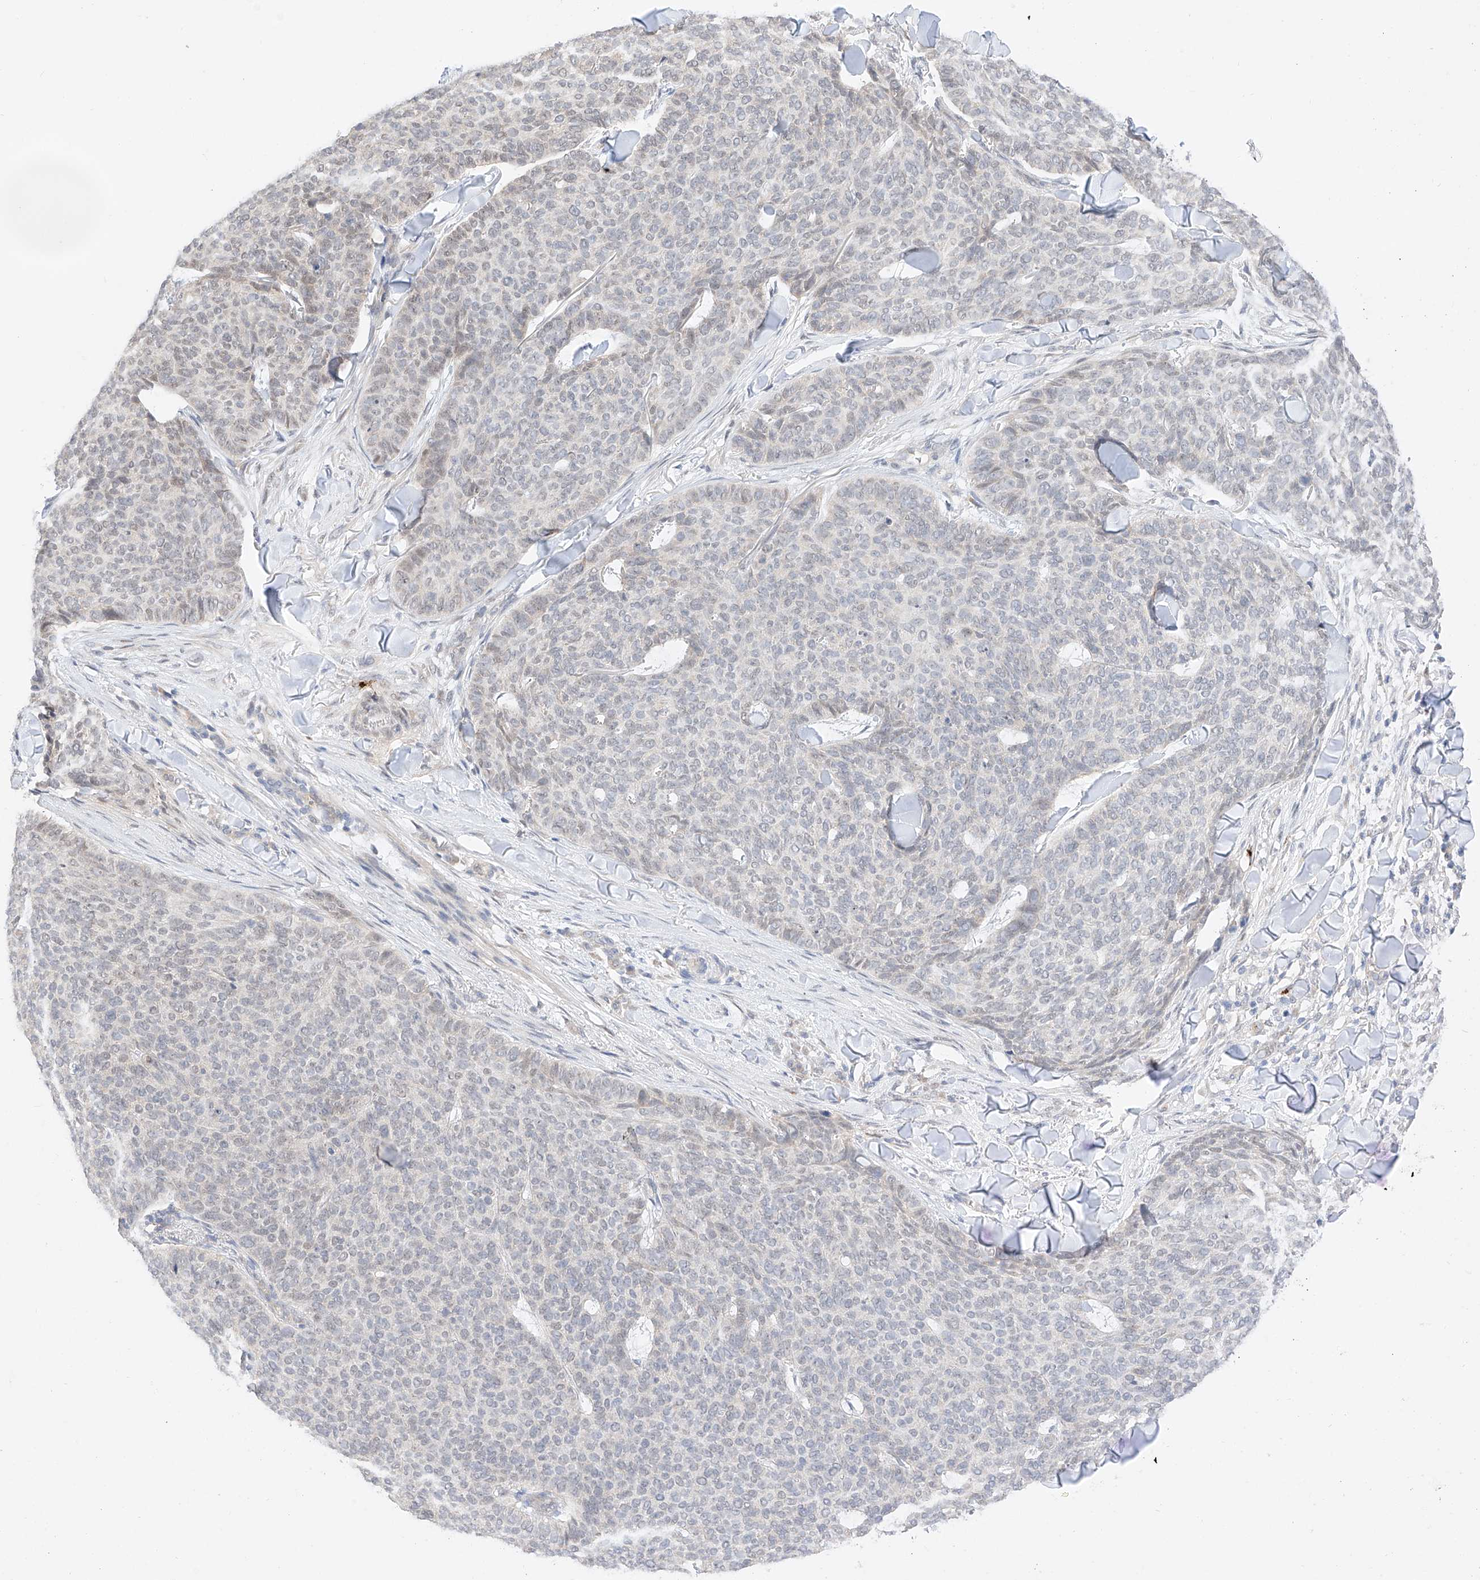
{"staining": {"intensity": "negative", "quantity": "none", "location": "none"}, "tissue": "skin cancer", "cell_type": "Tumor cells", "image_type": "cancer", "snomed": [{"axis": "morphology", "description": "Normal tissue, NOS"}, {"axis": "morphology", "description": "Basal cell carcinoma"}, {"axis": "topography", "description": "Skin"}], "caption": "Micrograph shows no protein expression in tumor cells of basal cell carcinoma (skin) tissue.", "gene": "IL22RA2", "patient": {"sex": "male", "age": 50}}